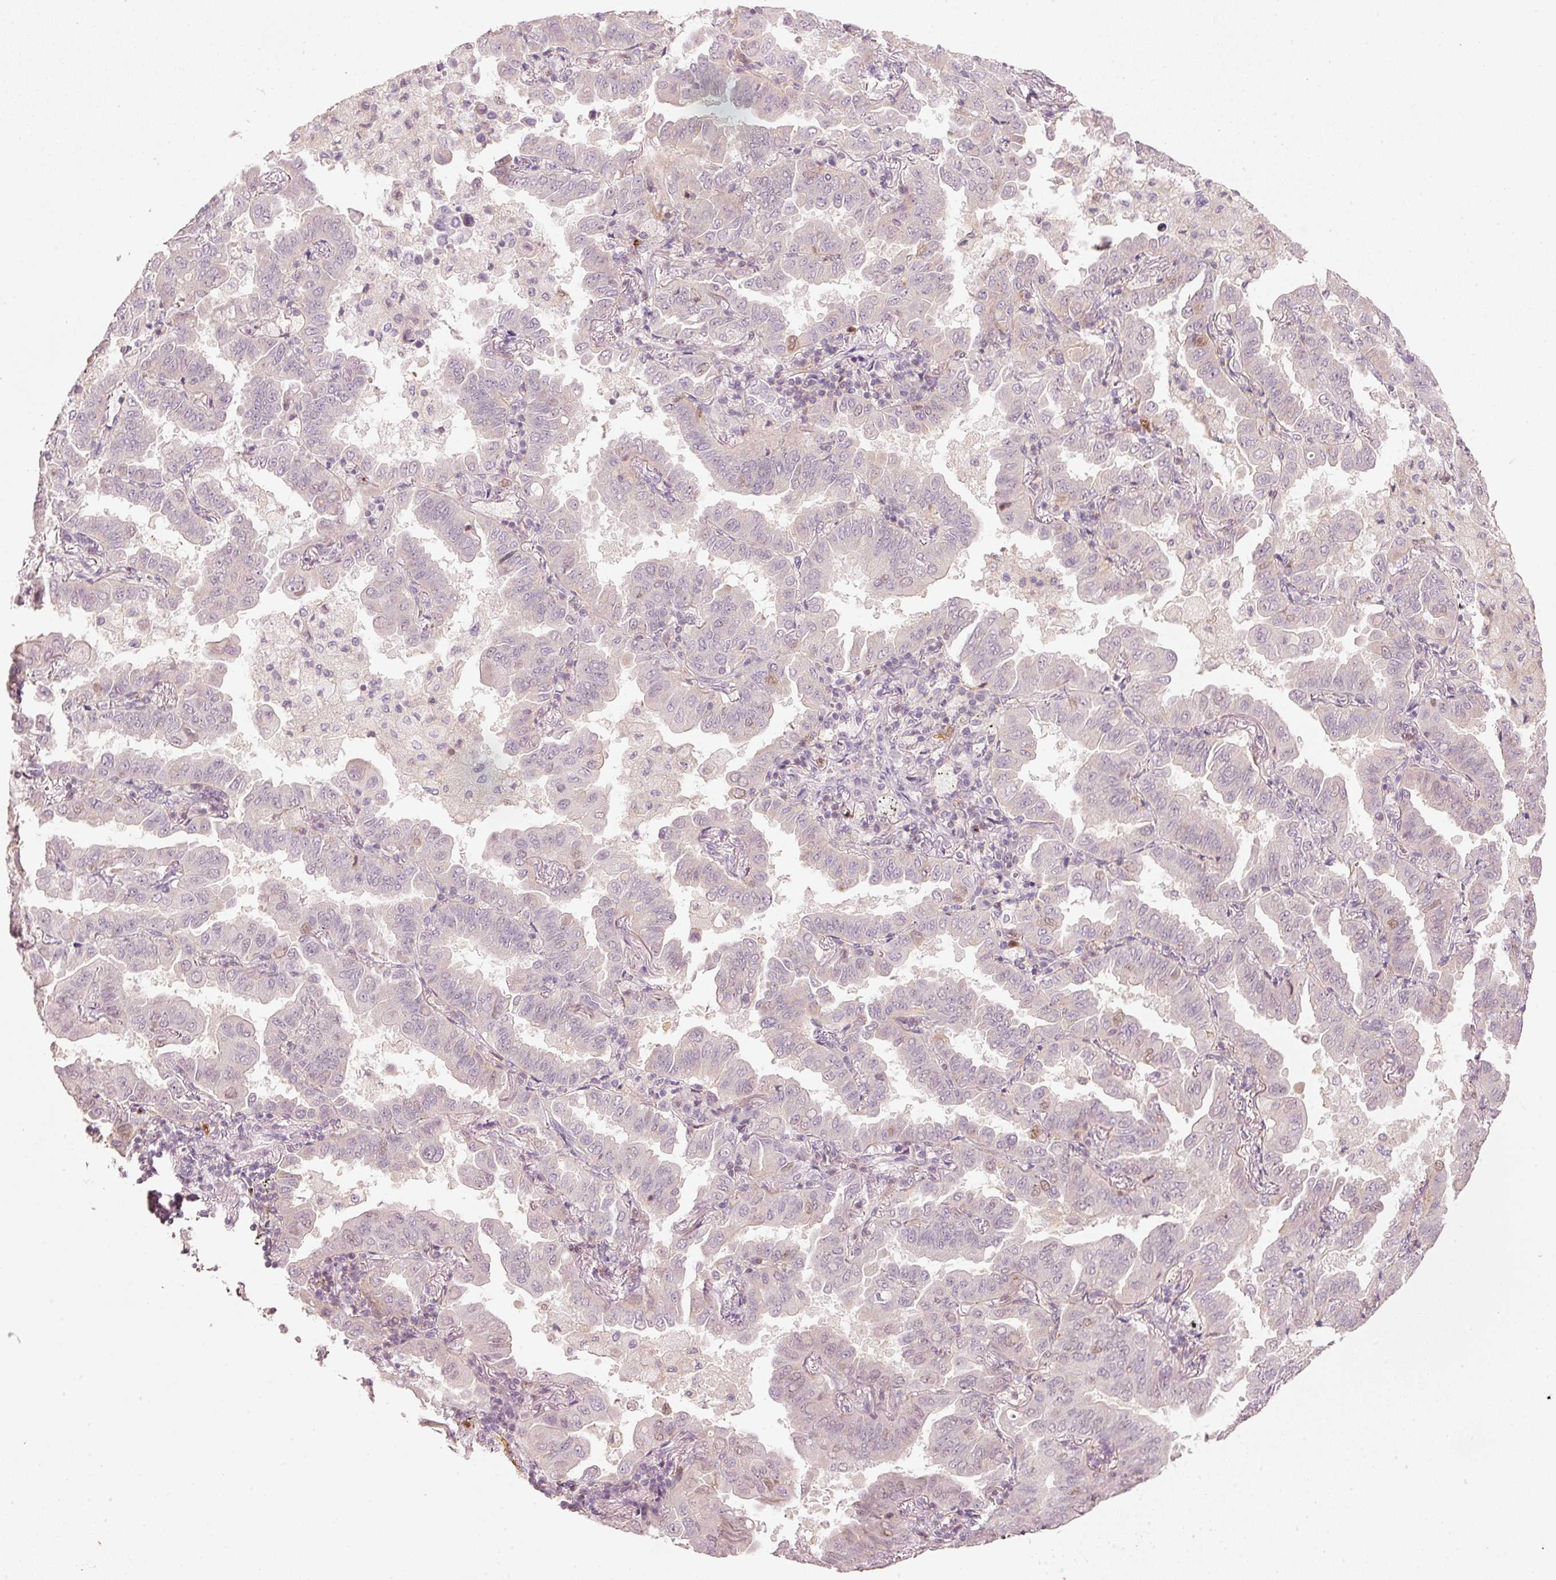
{"staining": {"intensity": "moderate", "quantity": "<25%", "location": "nuclear"}, "tissue": "lung cancer", "cell_type": "Tumor cells", "image_type": "cancer", "snomed": [{"axis": "morphology", "description": "Adenocarcinoma, NOS"}, {"axis": "topography", "description": "Lung"}], "caption": "Immunohistochemistry staining of lung adenocarcinoma, which demonstrates low levels of moderate nuclear positivity in approximately <25% of tumor cells indicating moderate nuclear protein positivity. The staining was performed using DAB (3,3'-diaminobenzidine) (brown) for protein detection and nuclei were counterstained in hematoxylin (blue).", "gene": "TREX2", "patient": {"sex": "male", "age": 64}}